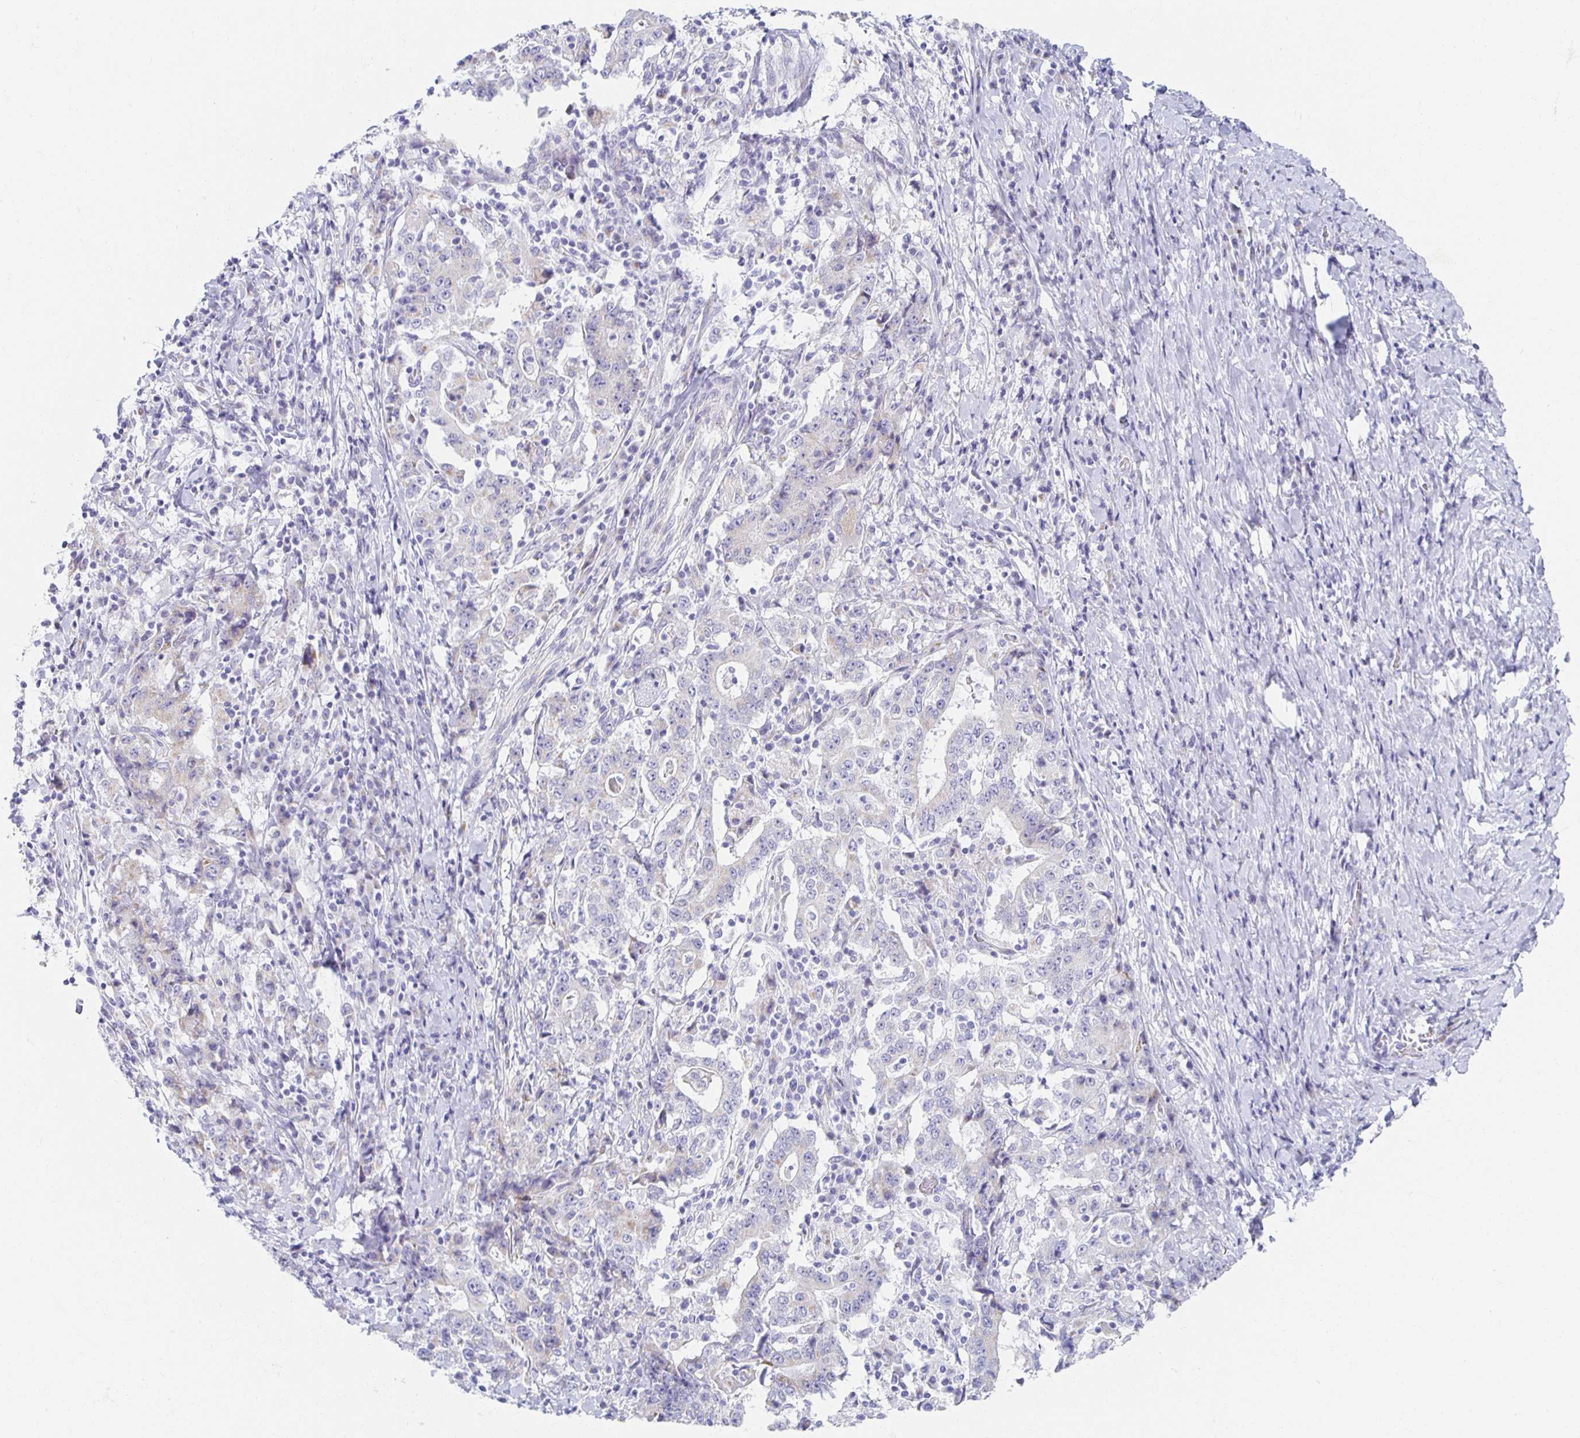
{"staining": {"intensity": "weak", "quantity": "25%-75%", "location": "cytoplasmic/membranous"}, "tissue": "stomach cancer", "cell_type": "Tumor cells", "image_type": "cancer", "snomed": [{"axis": "morphology", "description": "Normal tissue, NOS"}, {"axis": "morphology", "description": "Adenocarcinoma, NOS"}, {"axis": "topography", "description": "Stomach, upper"}, {"axis": "topography", "description": "Stomach"}], "caption": "Stomach adenocarcinoma stained for a protein (brown) shows weak cytoplasmic/membranous positive staining in approximately 25%-75% of tumor cells.", "gene": "TEX44", "patient": {"sex": "male", "age": 59}}